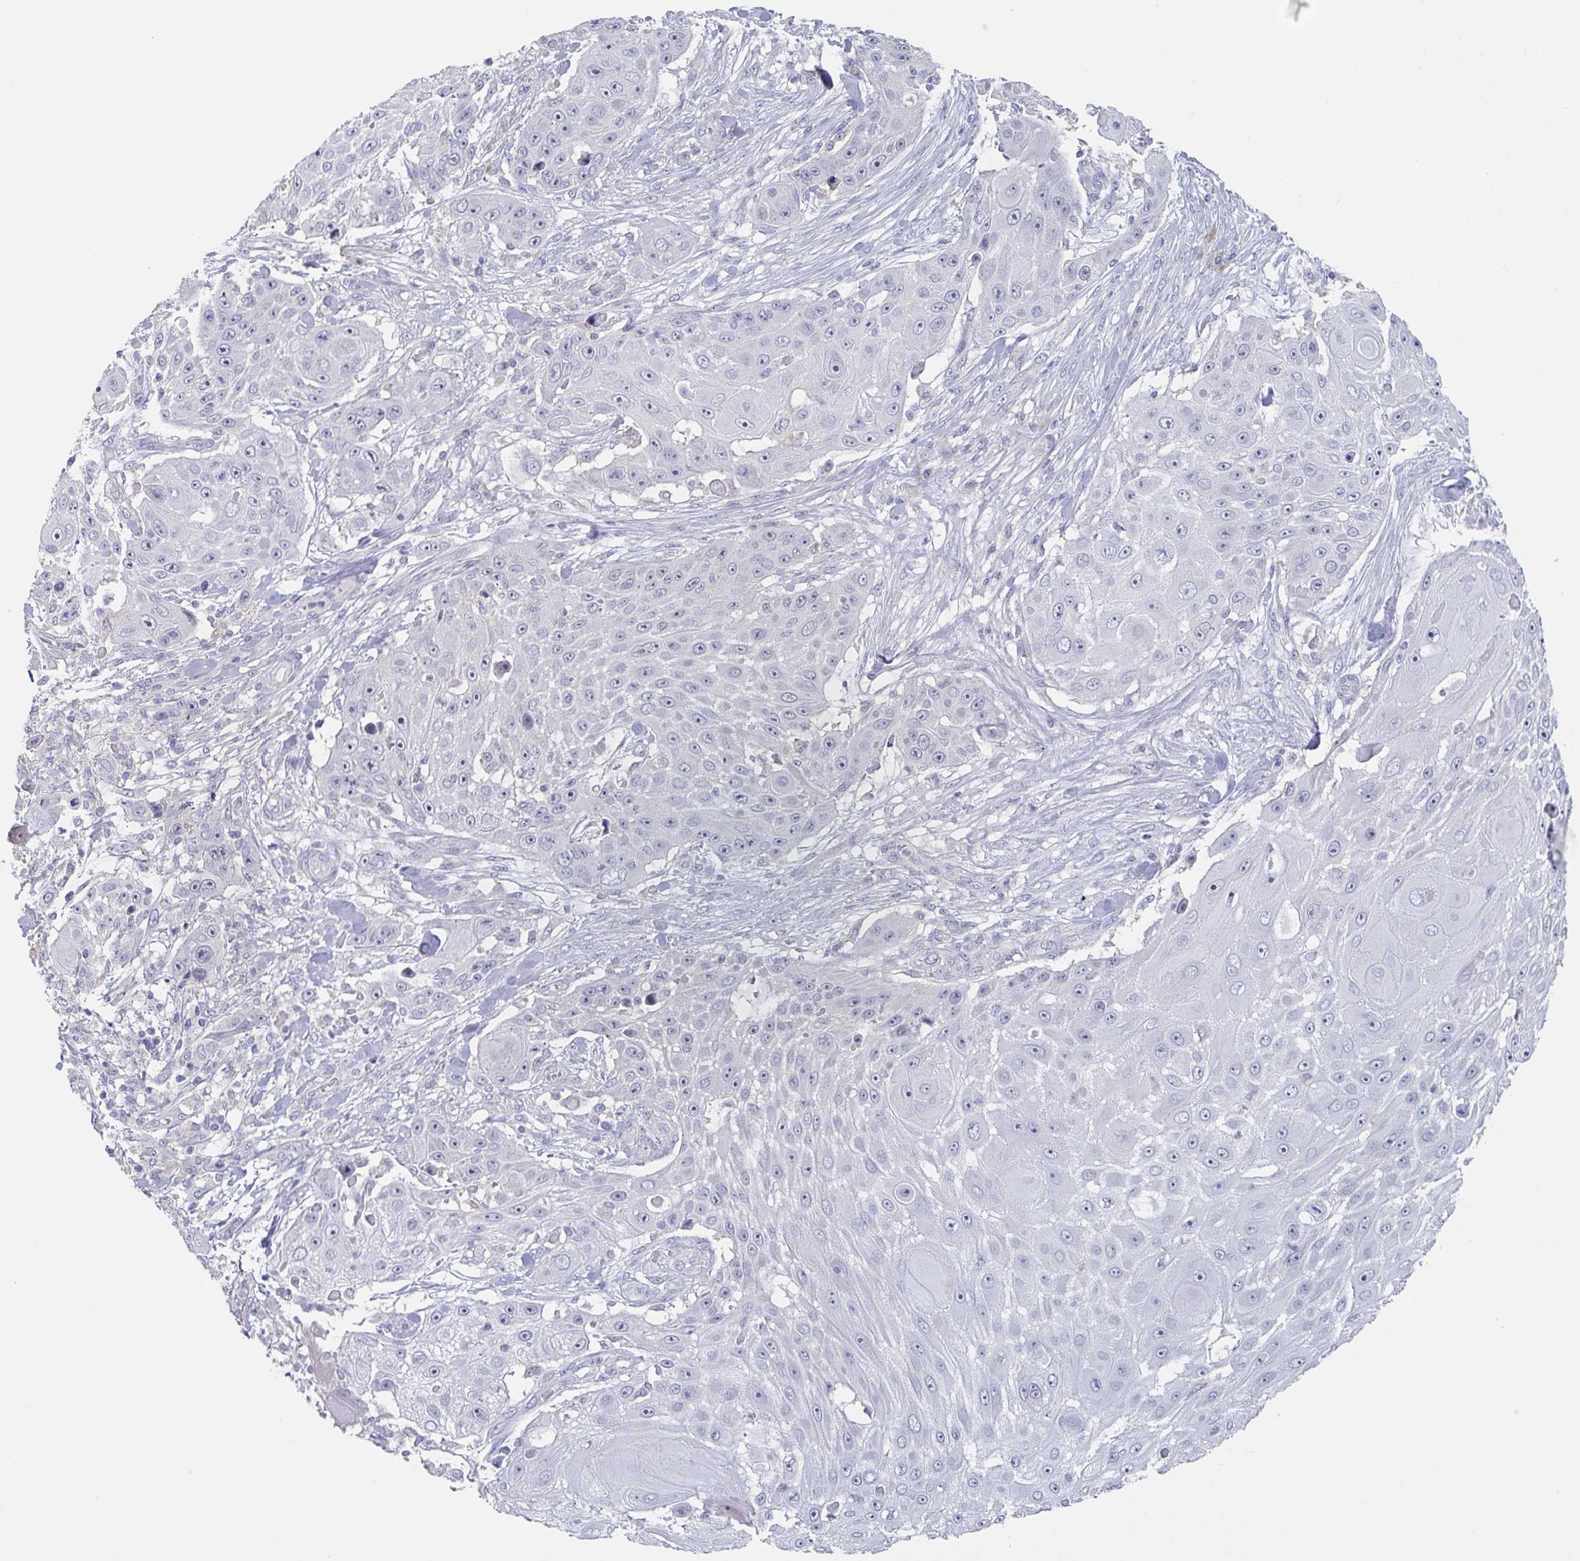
{"staining": {"intensity": "weak", "quantity": "25%-75%", "location": "nuclear"}, "tissue": "skin cancer", "cell_type": "Tumor cells", "image_type": "cancer", "snomed": [{"axis": "morphology", "description": "Squamous cell carcinoma, NOS"}, {"axis": "topography", "description": "Skin"}], "caption": "Protein staining demonstrates weak nuclear expression in approximately 25%-75% of tumor cells in skin cancer. The protein of interest is stained brown, and the nuclei are stained in blue (DAB IHC with brightfield microscopy, high magnification).", "gene": "NOXRED1", "patient": {"sex": "female", "age": 86}}